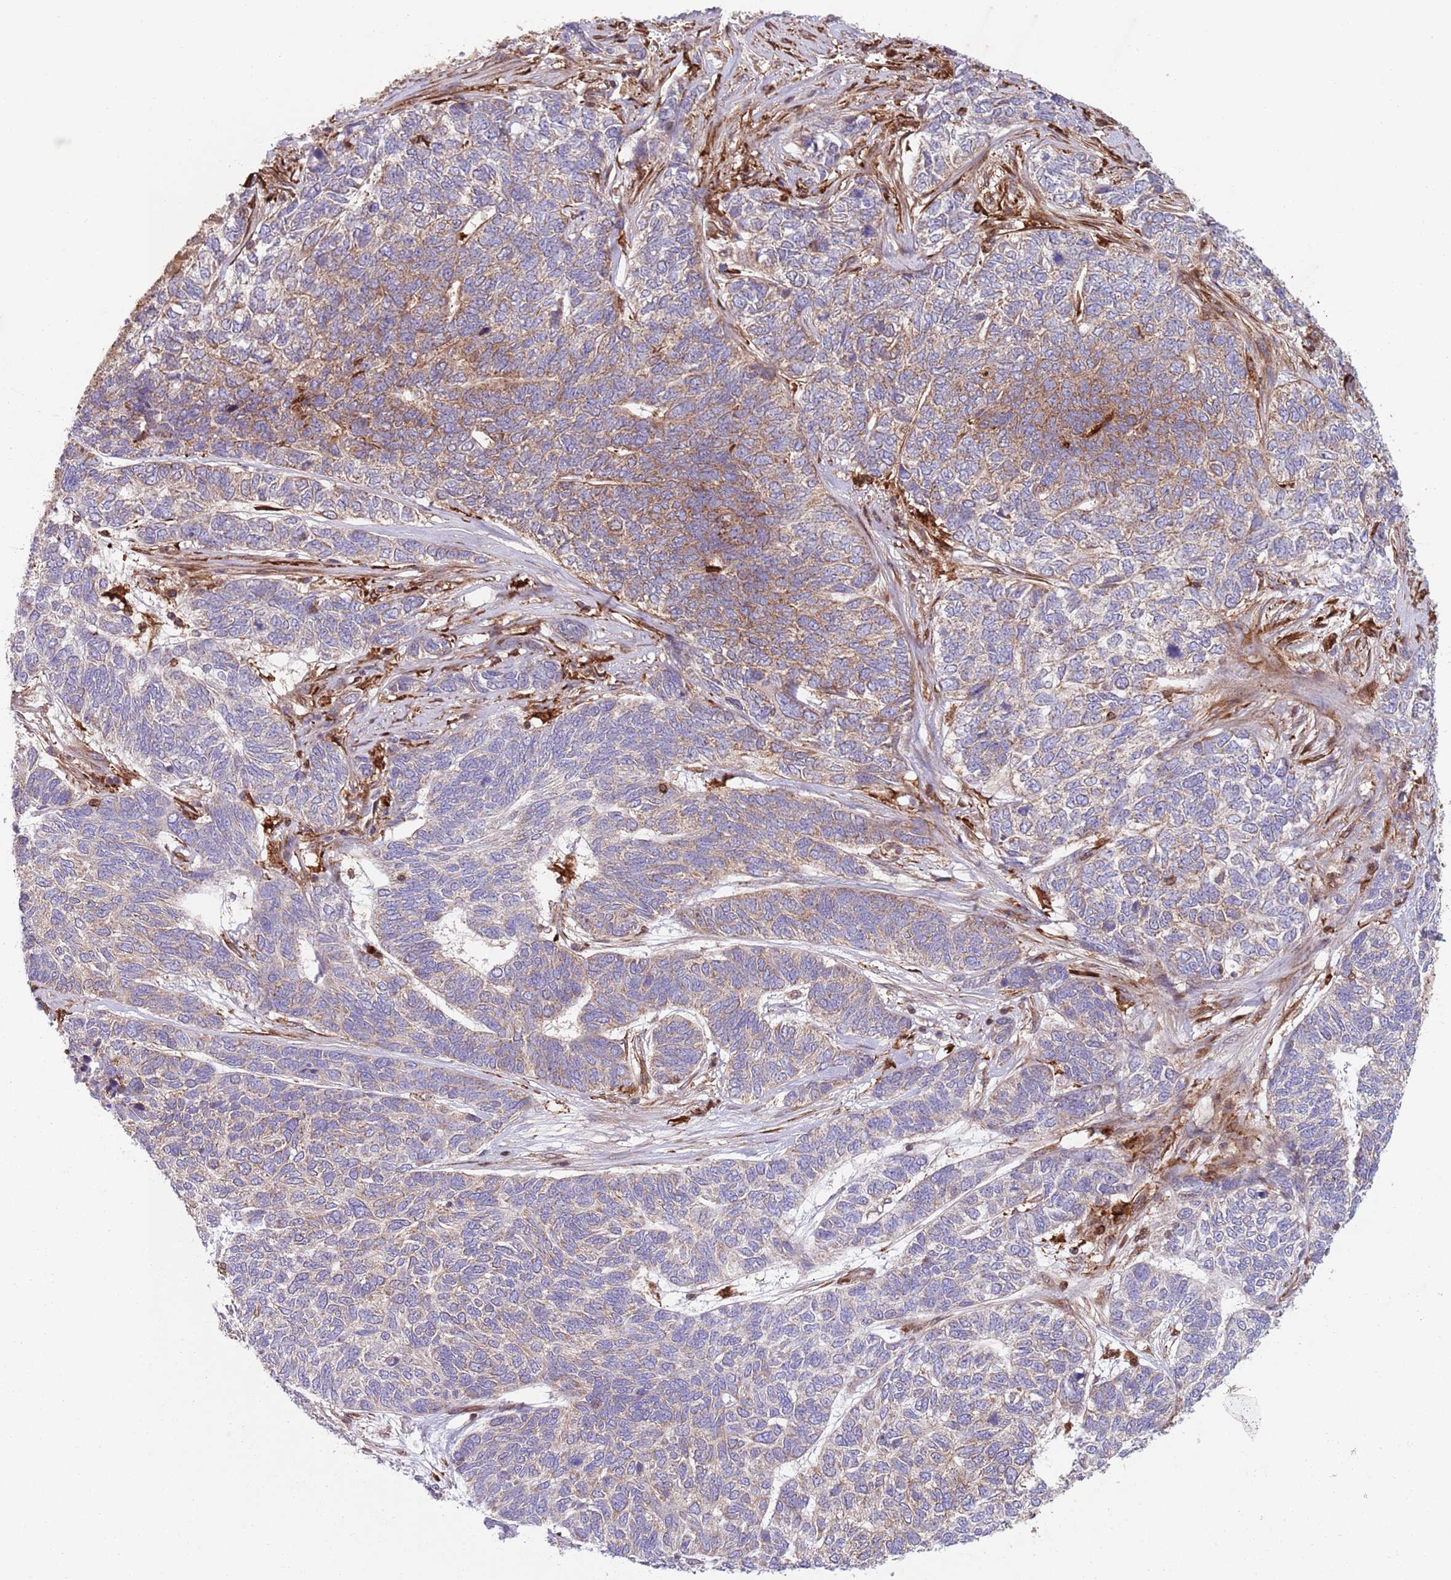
{"staining": {"intensity": "moderate", "quantity": "<25%", "location": "cytoplasmic/membranous"}, "tissue": "skin cancer", "cell_type": "Tumor cells", "image_type": "cancer", "snomed": [{"axis": "morphology", "description": "Basal cell carcinoma"}, {"axis": "topography", "description": "Skin"}], "caption": "An image of human skin cancer stained for a protein displays moderate cytoplasmic/membranous brown staining in tumor cells. The protein is stained brown, and the nuclei are stained in blue (DAB IHC with brightfield microscopy, high magnification).", "gene": "ZMYM5", "patient": {"sex": "female", "age": 65}}